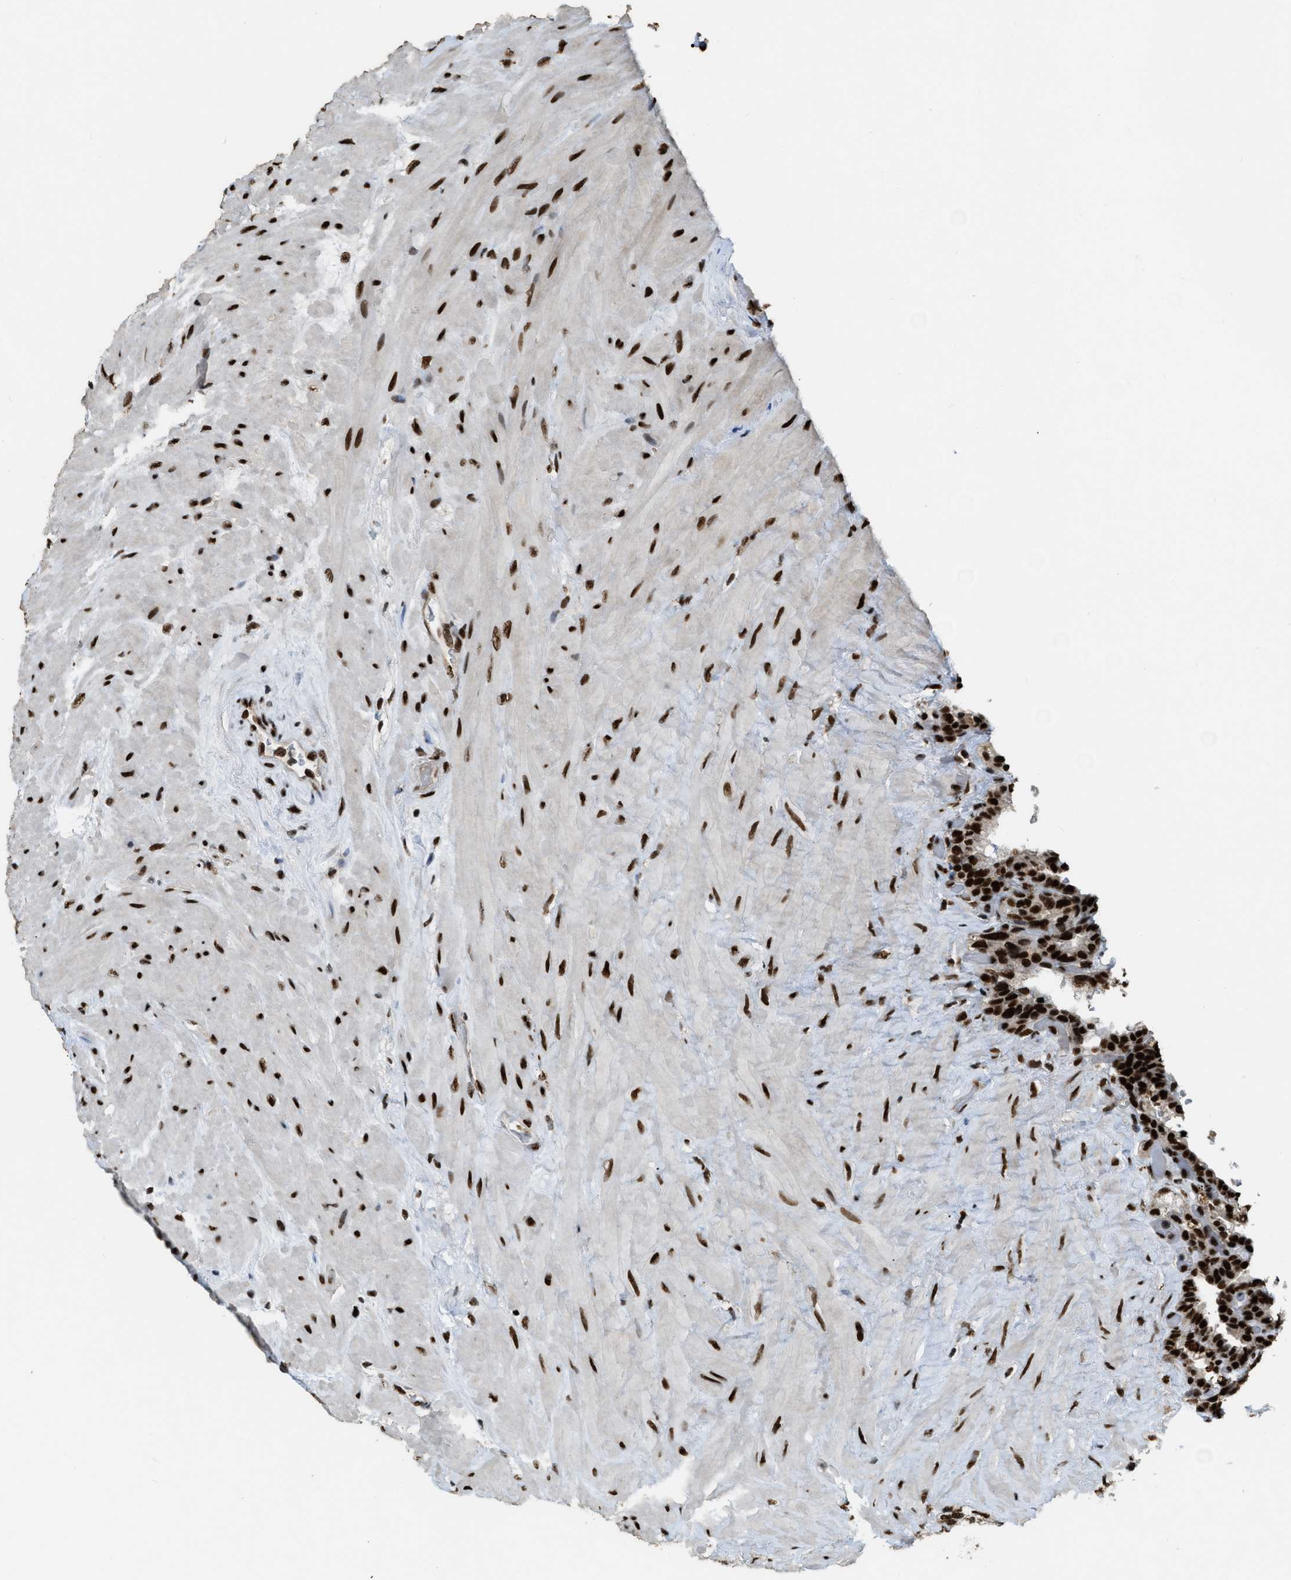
{"staining": {"intensity": "strong", "quantity": ">75%", "location": "cytoplasmic/membranous,nuclear"}, "tissue": "seminal vesicle", "cell_type": "Glandular cells", "image_type": "normal", "snomed": [{"axis": "morphology", "description": "Normal tissue, NOS"}, {"axis": "topography", "description": "Seminal veicle"}], "caption": "Immunohistochemistry (IHC) of benign human seminal vesicle demonstrates high levels of strong cytoplasmic/membranous,nuclear staining in about >75% of glandular cells.", "gene": "NUMA1", "patient": {"sex": "male", "age": 68}}